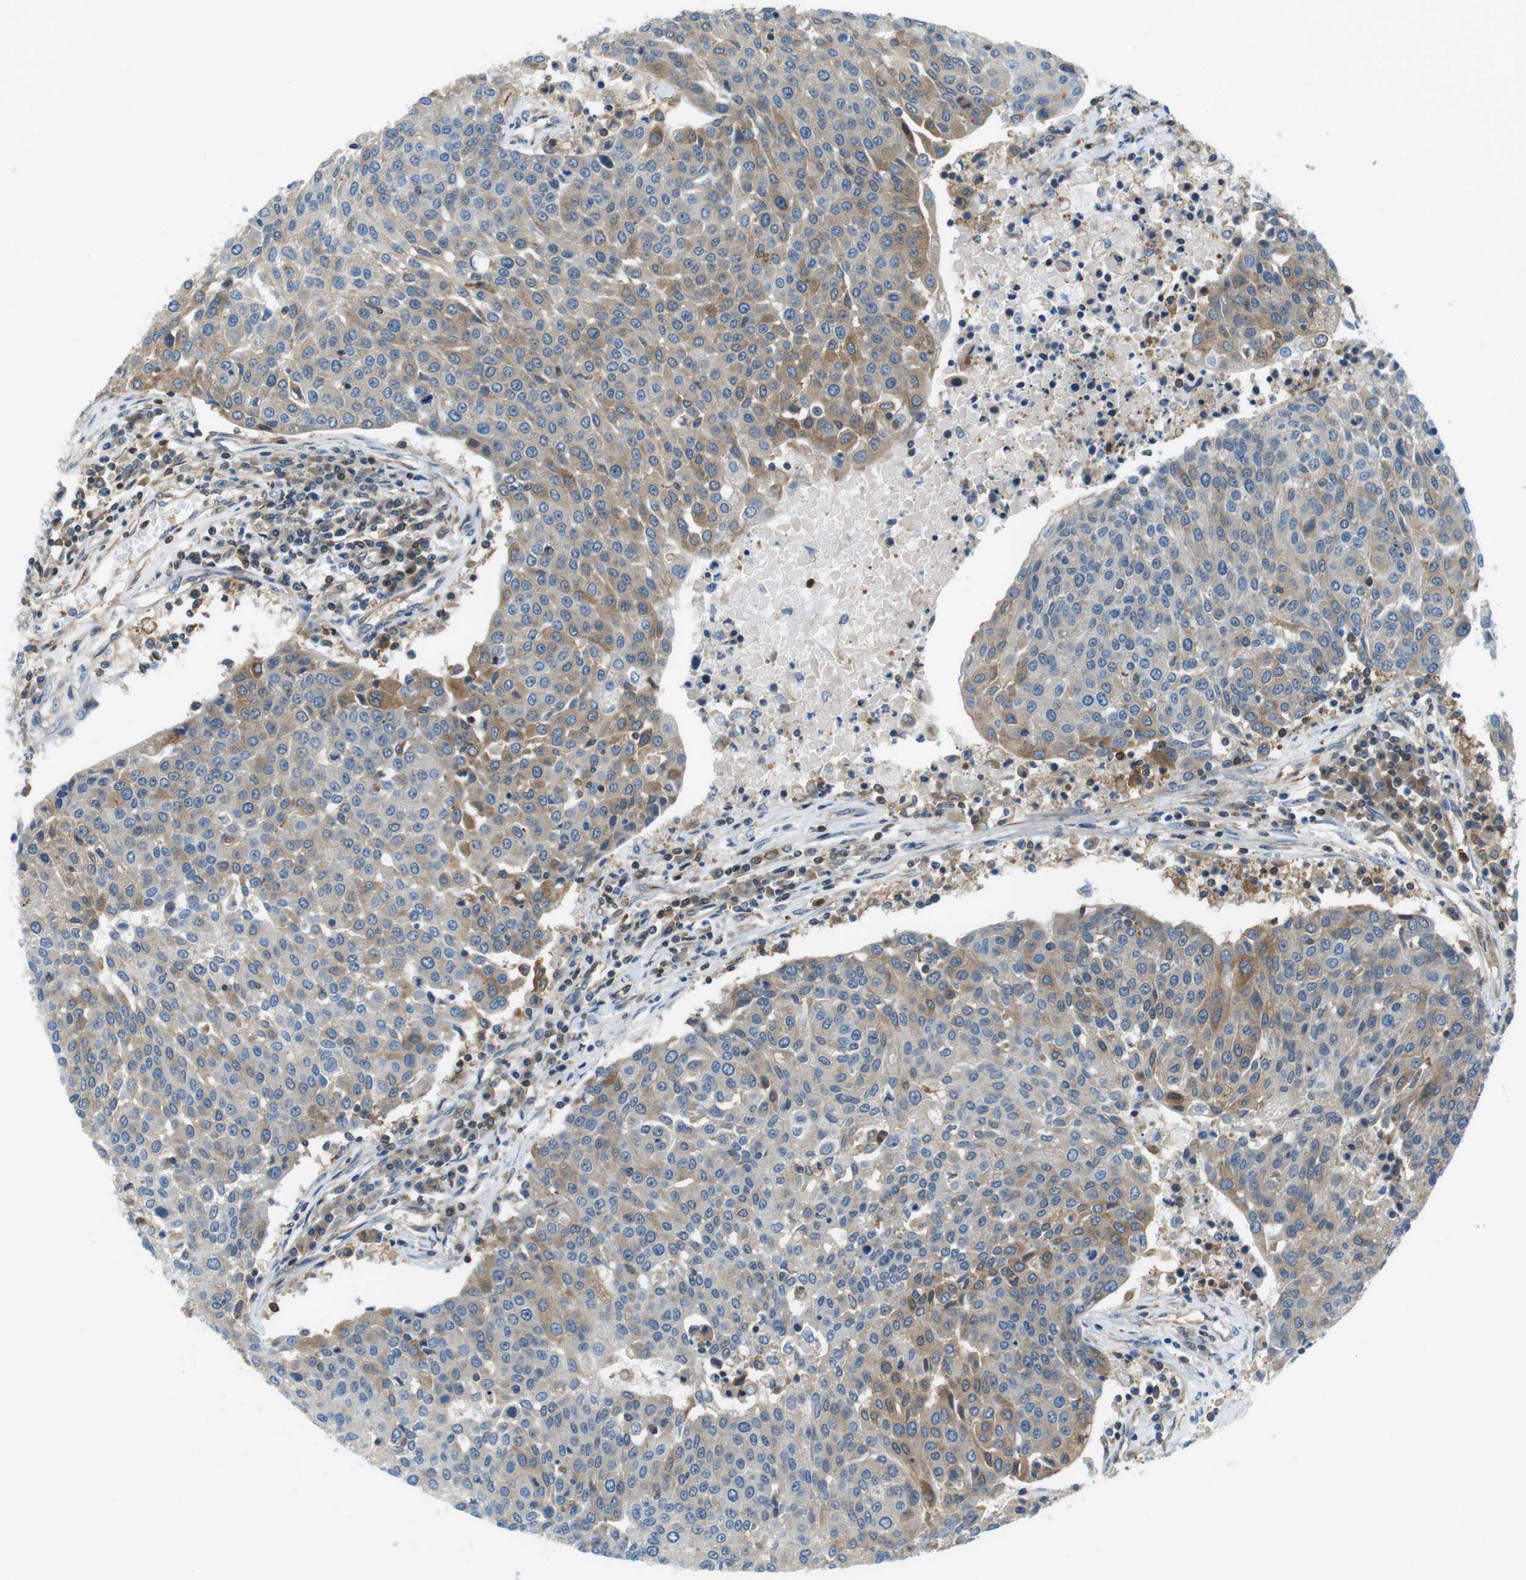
{"staining": {"intensity": "moderate", "quantity": "<25%", "location": "cytoplasmic/membranous"}, "tissue": "urothelial cancer", "cell_type": "Tumor cells", "image_type": "cancer", "snomed": [{"axis": "morphology", "description": "Urothelial carcinoma, High grade"}, {"axis": "topography", "description": "Urinary bladder"}], "caption": "Protein expression analysis of human urothelial cancer reveals moderate cytoplasmic/membranous positivity in about <25% of tumor cells. (DAB (3,3'-diaminobenzidine) IHC with brightfield microscopy, high magnification).", "gene": "TES", "patient": {"sex": "female", "age": 85}}